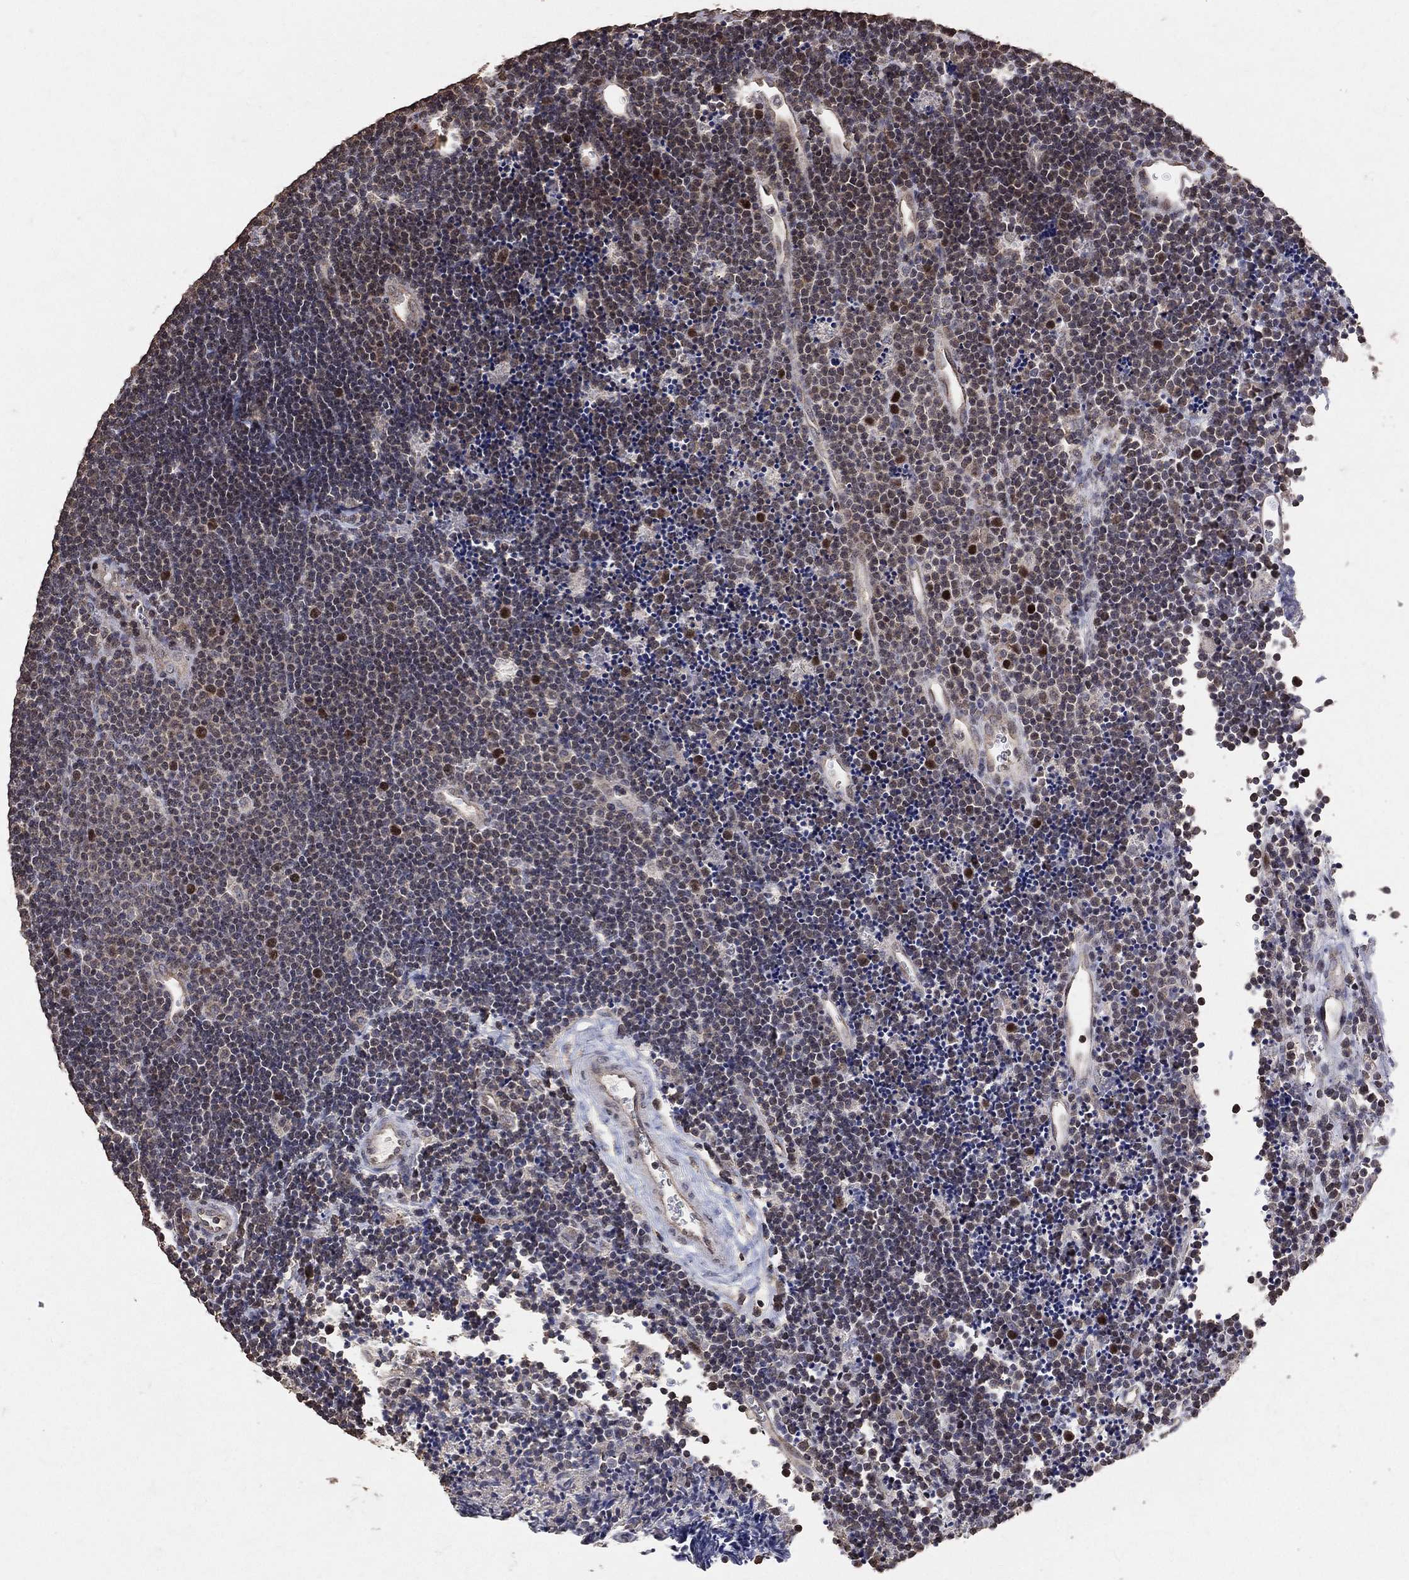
{"staining": {"intensity": "negative", "quantity": "none", "location": "none"}, "tissue": "lymphoma", "cell_type": "Tumor cells", "image_type": "cancer", "snomed": [{"axis": "morphology", "description": "Malignant lymphoma, non-Hodgkin's type, Low grade"}, {"axis": "topography", "description": "Brain"}], "caption": "DAB immunohistochemical staining of lymphoma demonstrates no significant expression in tumor cells.", "gene": "LY6K", "patient": {"sex": "female", "age": 66}}